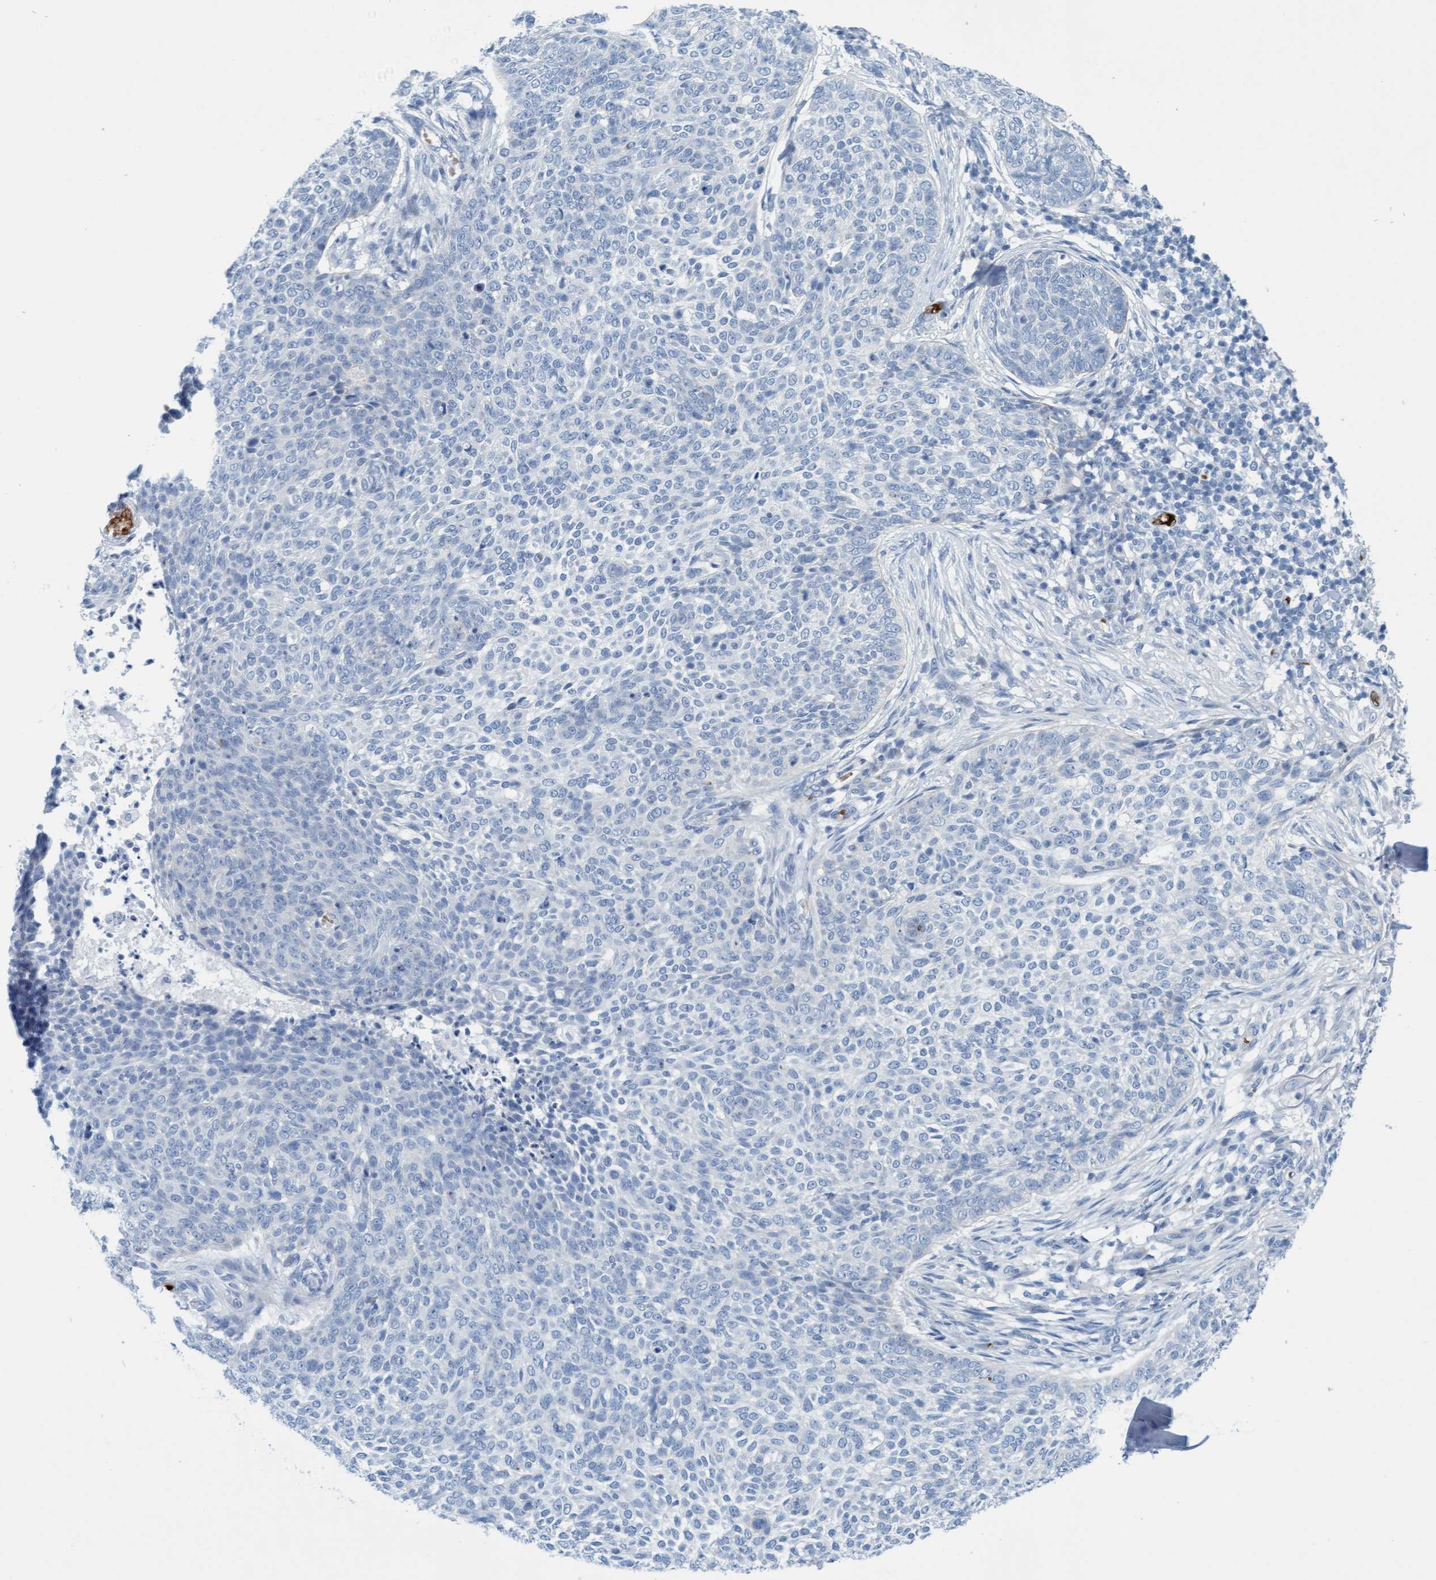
{"staining": {"intensity": "negative", "quantity": "none", "location": "none"}, "tissue": "skin cancer", "cell_type": "Tumor cells", "image_type": "cancer", "snomed": [{"axis": "morphology", "description": "Basal cell carcinoma"}, {"axis": "topography", "description": "Skin"}], "caption": "High magnification brightfield microscopy of skin cancer stained with DAB (brown) and counterstained with hematoxylin (blue): tumor cells show no significant staining.", "gene": "P2RX5", "patient": {"sex": "female", "age": 64}}